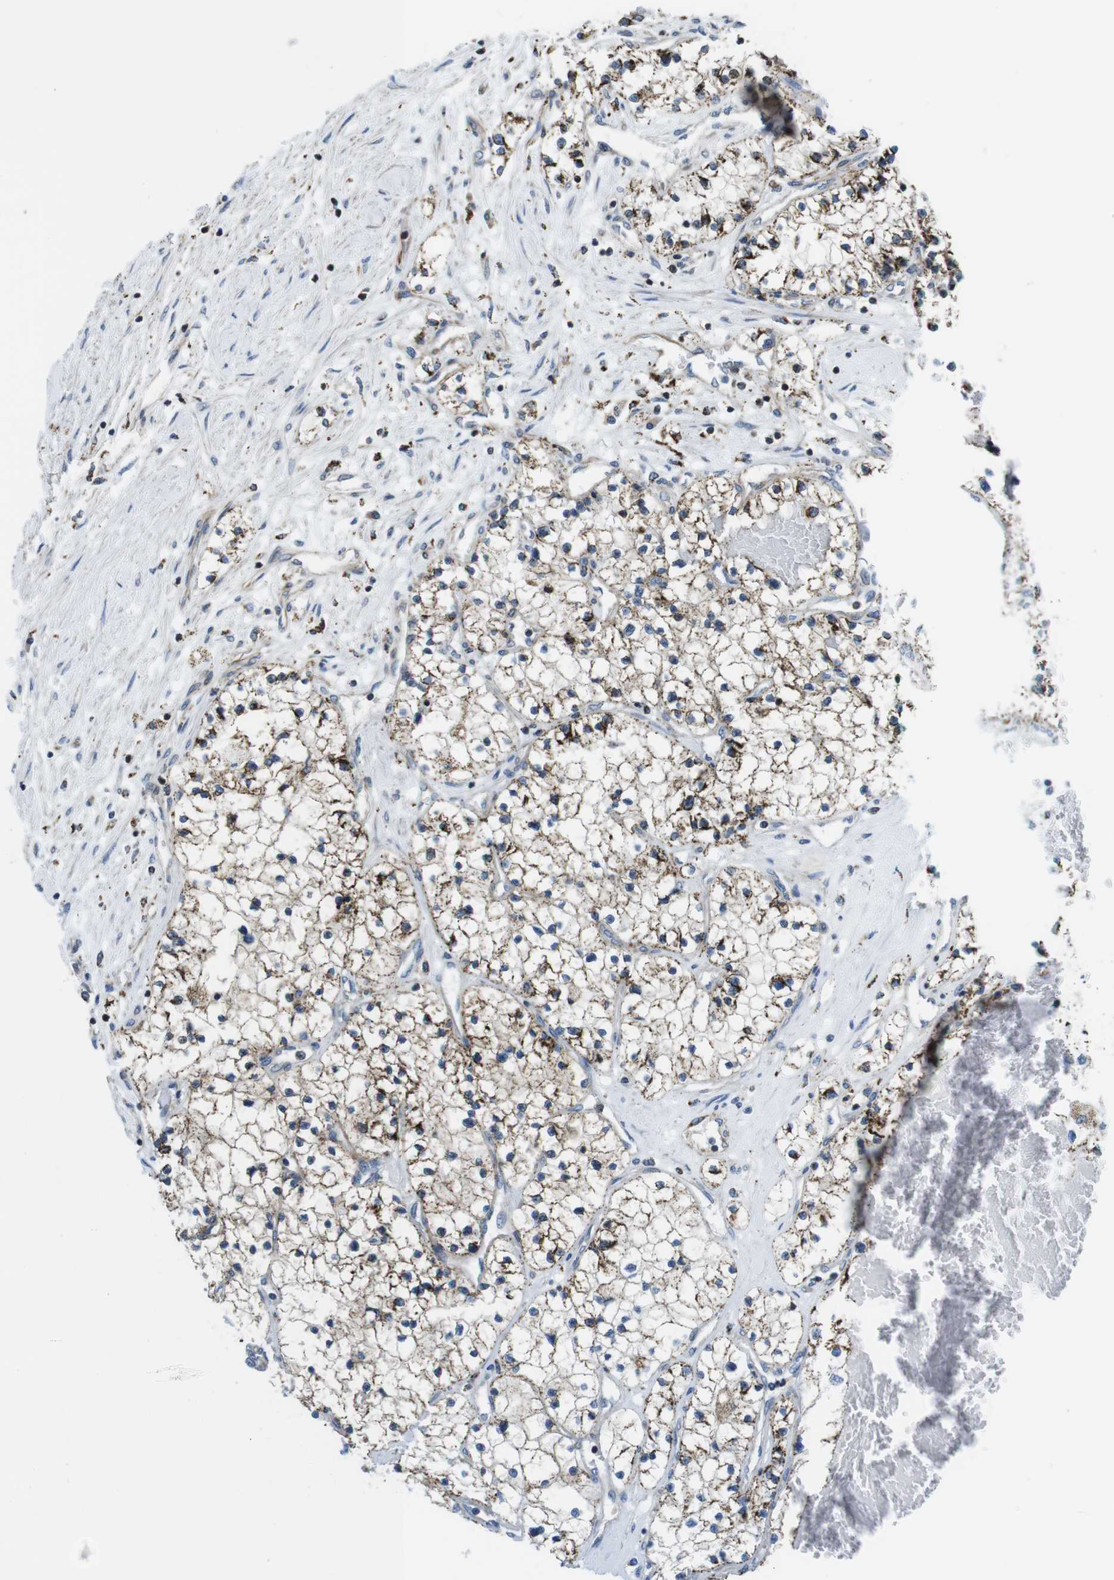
{"staining": {"intensity": "strong", "quantity": "25%-75%", "location": "cytoplasmic/membranous"}, "tissue": "renal cancer", "cell_type": "Tumor cells", "image_type": "cancer", "snomed": [{"axis": "morphology", "description": "Adenocarcinoma, NOS"}, {"axis": "topography", "description": "Kidney"}], "caption": "Immunohistochemical staining of renal cancer (adenocarcinoma) shows high levels of strong cytoplasmic/membranous staining in approximately 25%-75% of tumor cells.", "gene": "KCNE3", "patient": {"sex": "male", "age": 68}}